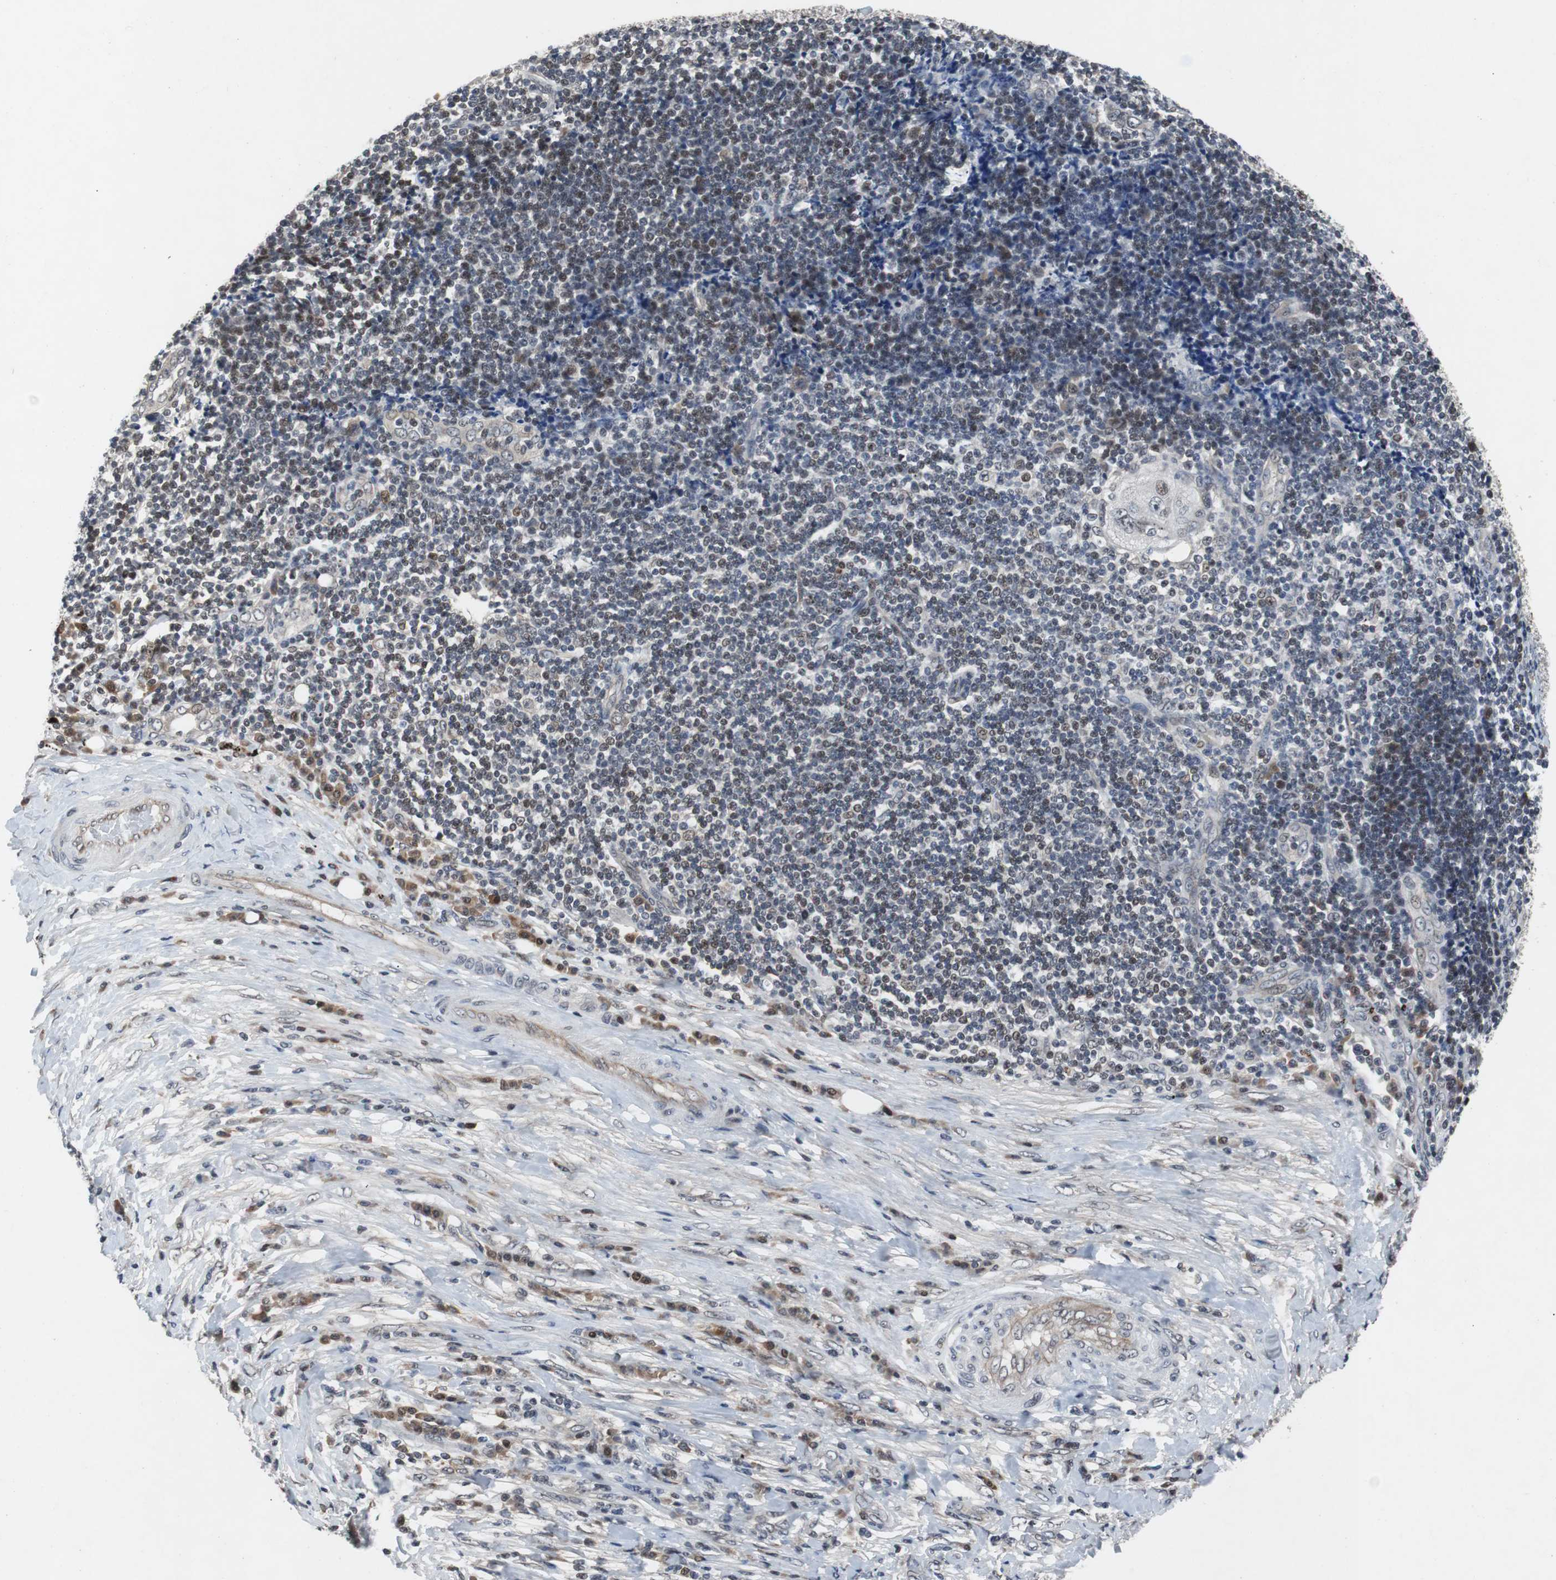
{"staining": {"intensity": "weak", "quantity": "<25%", "location": "nuclear"}, "tissue": "lung cancer", "cell_type": "Tumor cells", "image_type": "cancer", "snomed": [{"axis": "morphology", "description": "Inflammation, NOS"}, {"axis": "morphology", "description": "Squamous cell carcinoma, NOS"}, {"axis": "topography", "description": "Lymph node"}, {"axis": "topography", "description": "Soft tissue"}, {"axis": "topography", "description": "Lung"}], "caption": "A histopathology image of human squamous cell carcinoma (lung) is negative for staining in tumor cells. (DAB (3,3'-diaminobenzidine) immunohistochemistry (IHC) visualized using brightfield microscopy, high magnification).", "gene": "TP63", "patient": {"sex": "male", "age": 66}}